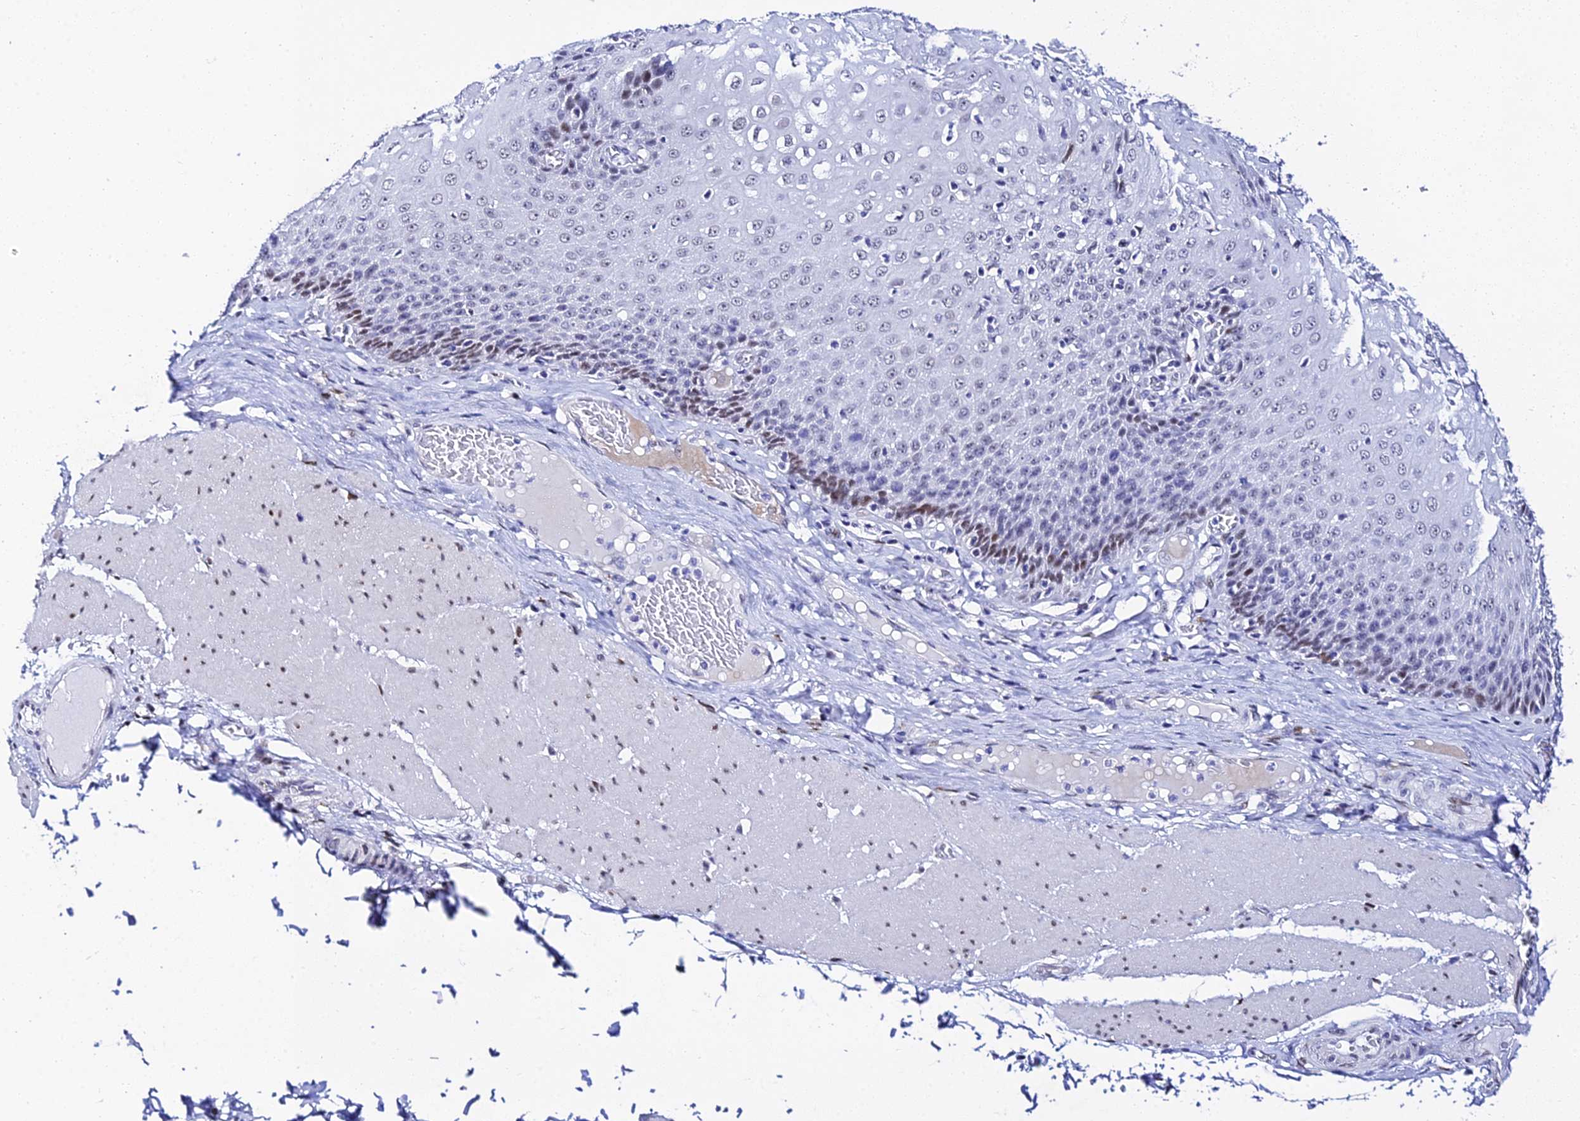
{"staining": {"intensity": "moderate", "quantity": "<25%", "location": "nuclear"}, "tissue": "esophagus", "cell_type": "Squamous epithelial cells", "image_type": "normal", "snomed": [{"axis": "morphology", "description": "Normal tissue, NOS"}, {"axis": "topography", "description": "Esophagus"}], "caption": "Protein staining of normal esophagus reveals moderate nuclear staining in about <25% of squamous epithelial cells.", "gene": "POFUT2", "patient": {"sex": "male", "age": 60}}